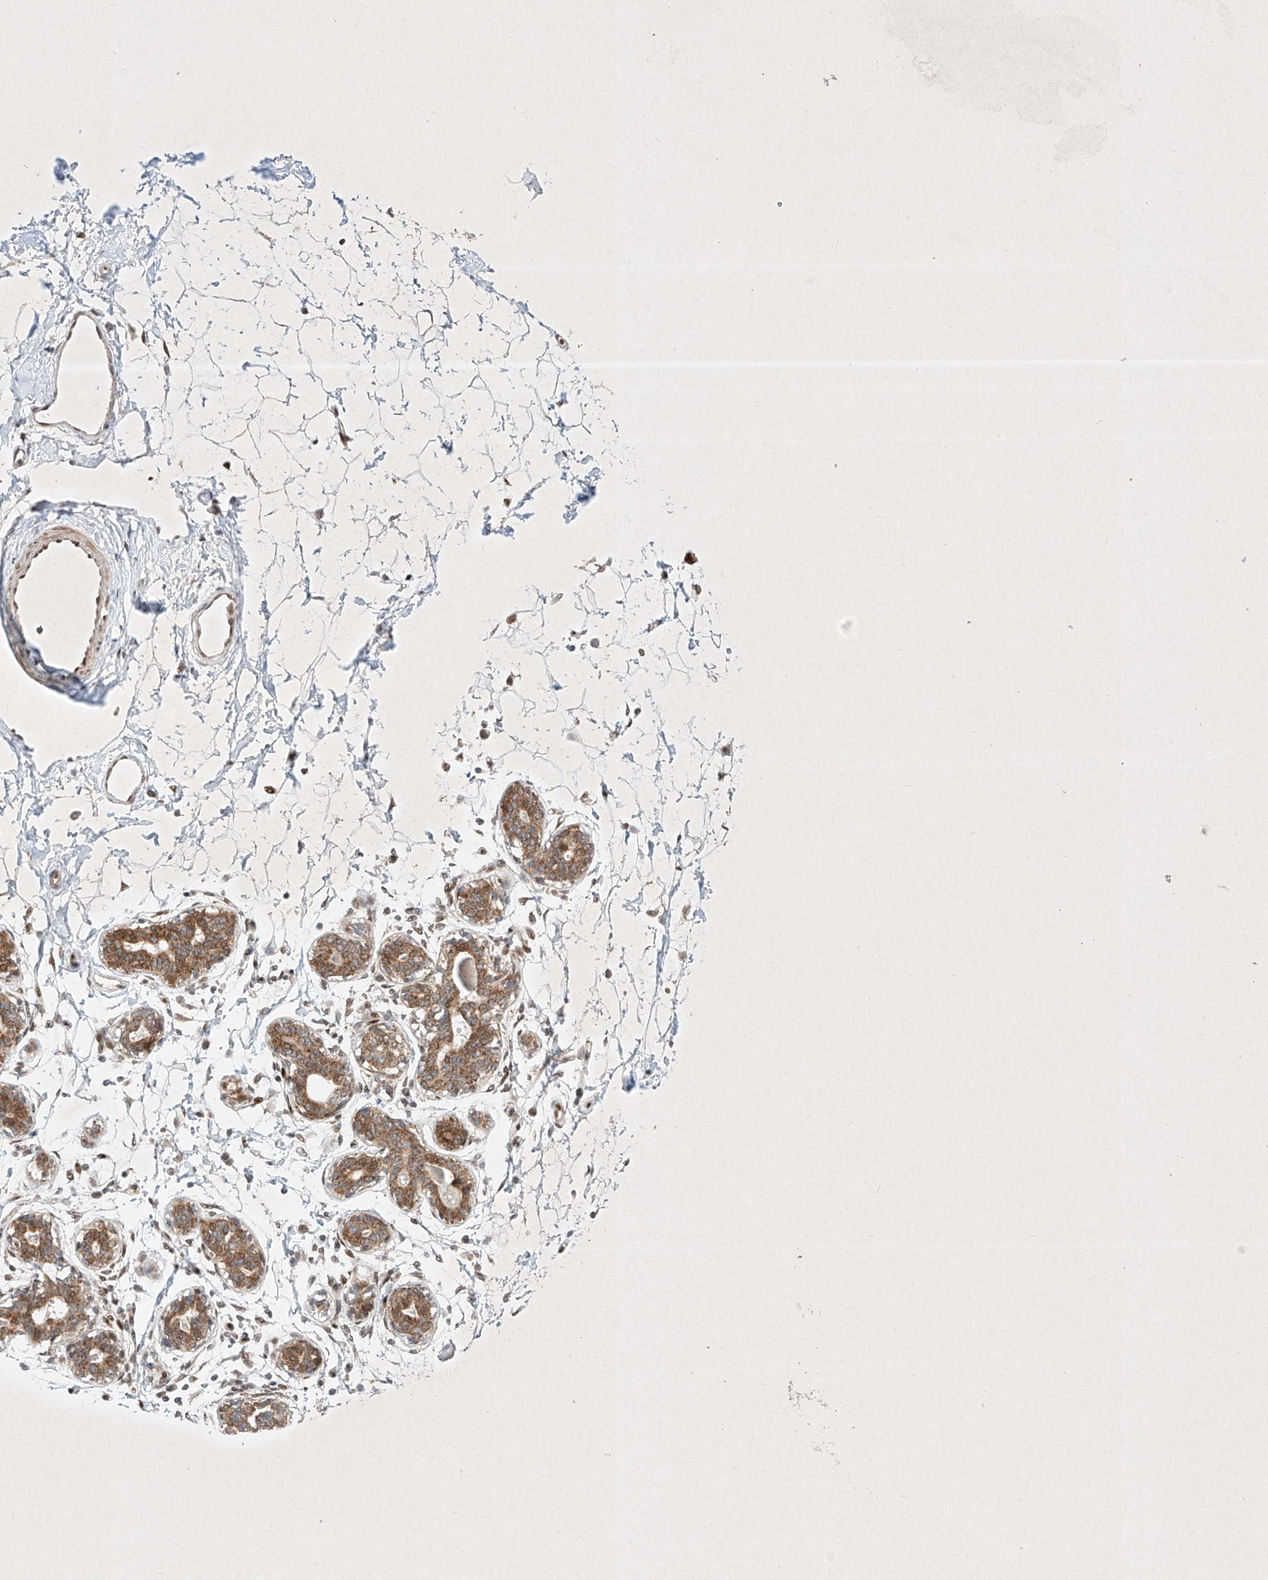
{"staining": {"intensity": "moderate", "quantity": ">75%", "location": "nuclear"}, "tissue": "breast", "cell_type": "Adipocytes", "image_type": "normal", "snomed": [{"axis": "morphology", "description": "Normal tissue, NOS"}, {"axis": "topography", "description": "Breast"}], "caption": "High-magnification brightfield microscopy of benign breast stained with DAB (3,3'-diaminobenzidine) (brown) and counterstained with hematoxylin (blue). adipocytes exhibit moderate nuclear staining is appreciated in about>75% of cells.", "gene": "EPG5", "patient": {"sex": "female", "age": 45}}